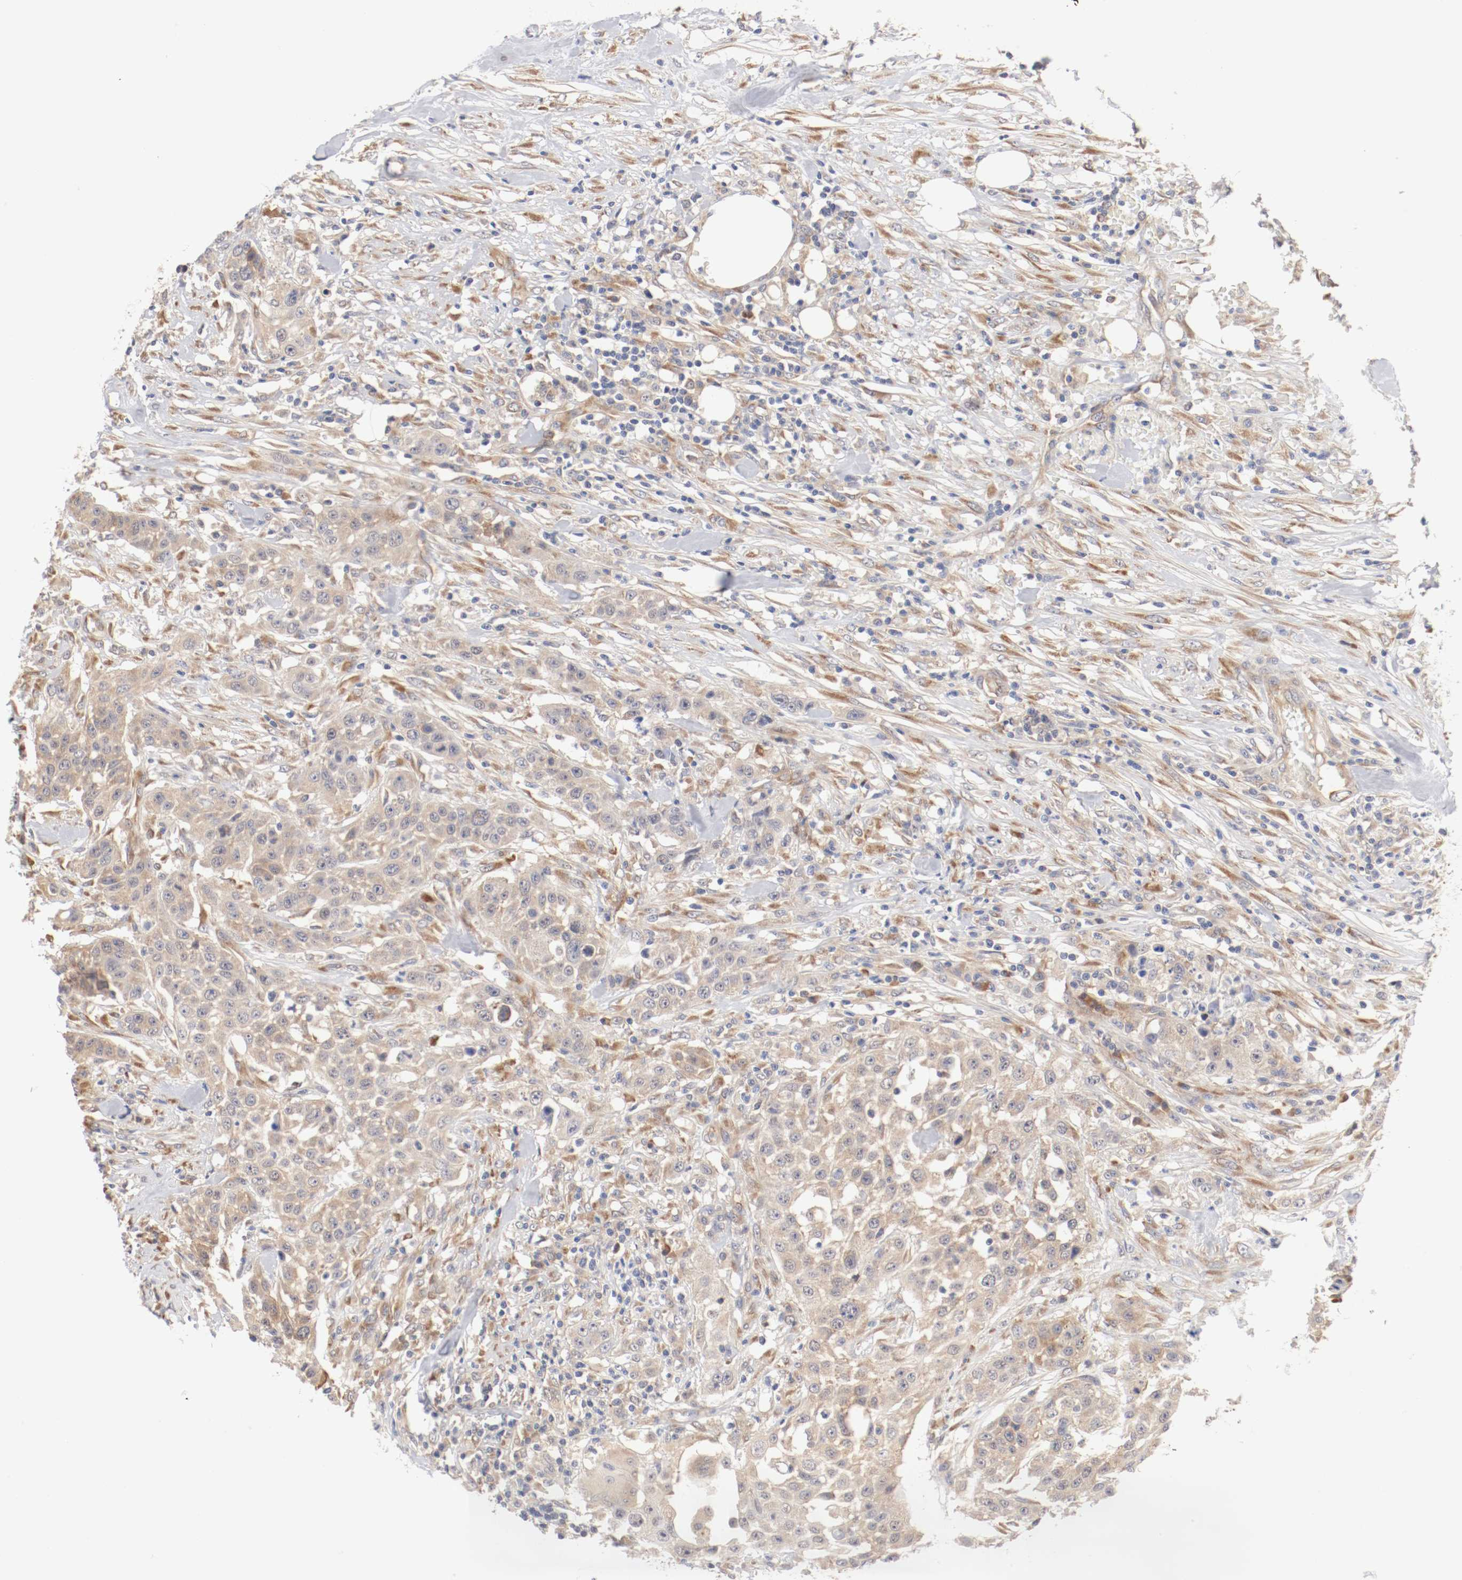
{"staining": {"intensity": "weak", "quantity": ">75%", "location": "cytoplasmic/membranous"}, "tissue": "urothelial cancer", "cell_type": "Tumor cells", "image_type": "cancer", "snomed": [{"axis": "morphology", "description": "Urothelial carcinoma, High grade"}, {"axis": "topography", "description": "Urinary bladder"}], "caption": "The micrograph demonstrates immunohistochemical staining of urothelial carcinoma (high-grade). There is weak cytoplasmic/membranous staining is identified in approximately >75% of tumor cells. The protein is stained brown, and the nuclei are stained in blue (DAB IHC with brightfield microscopy, high magnification).", "gene": "FKBP3", "patient": {"sex": "male", "age": 74}}